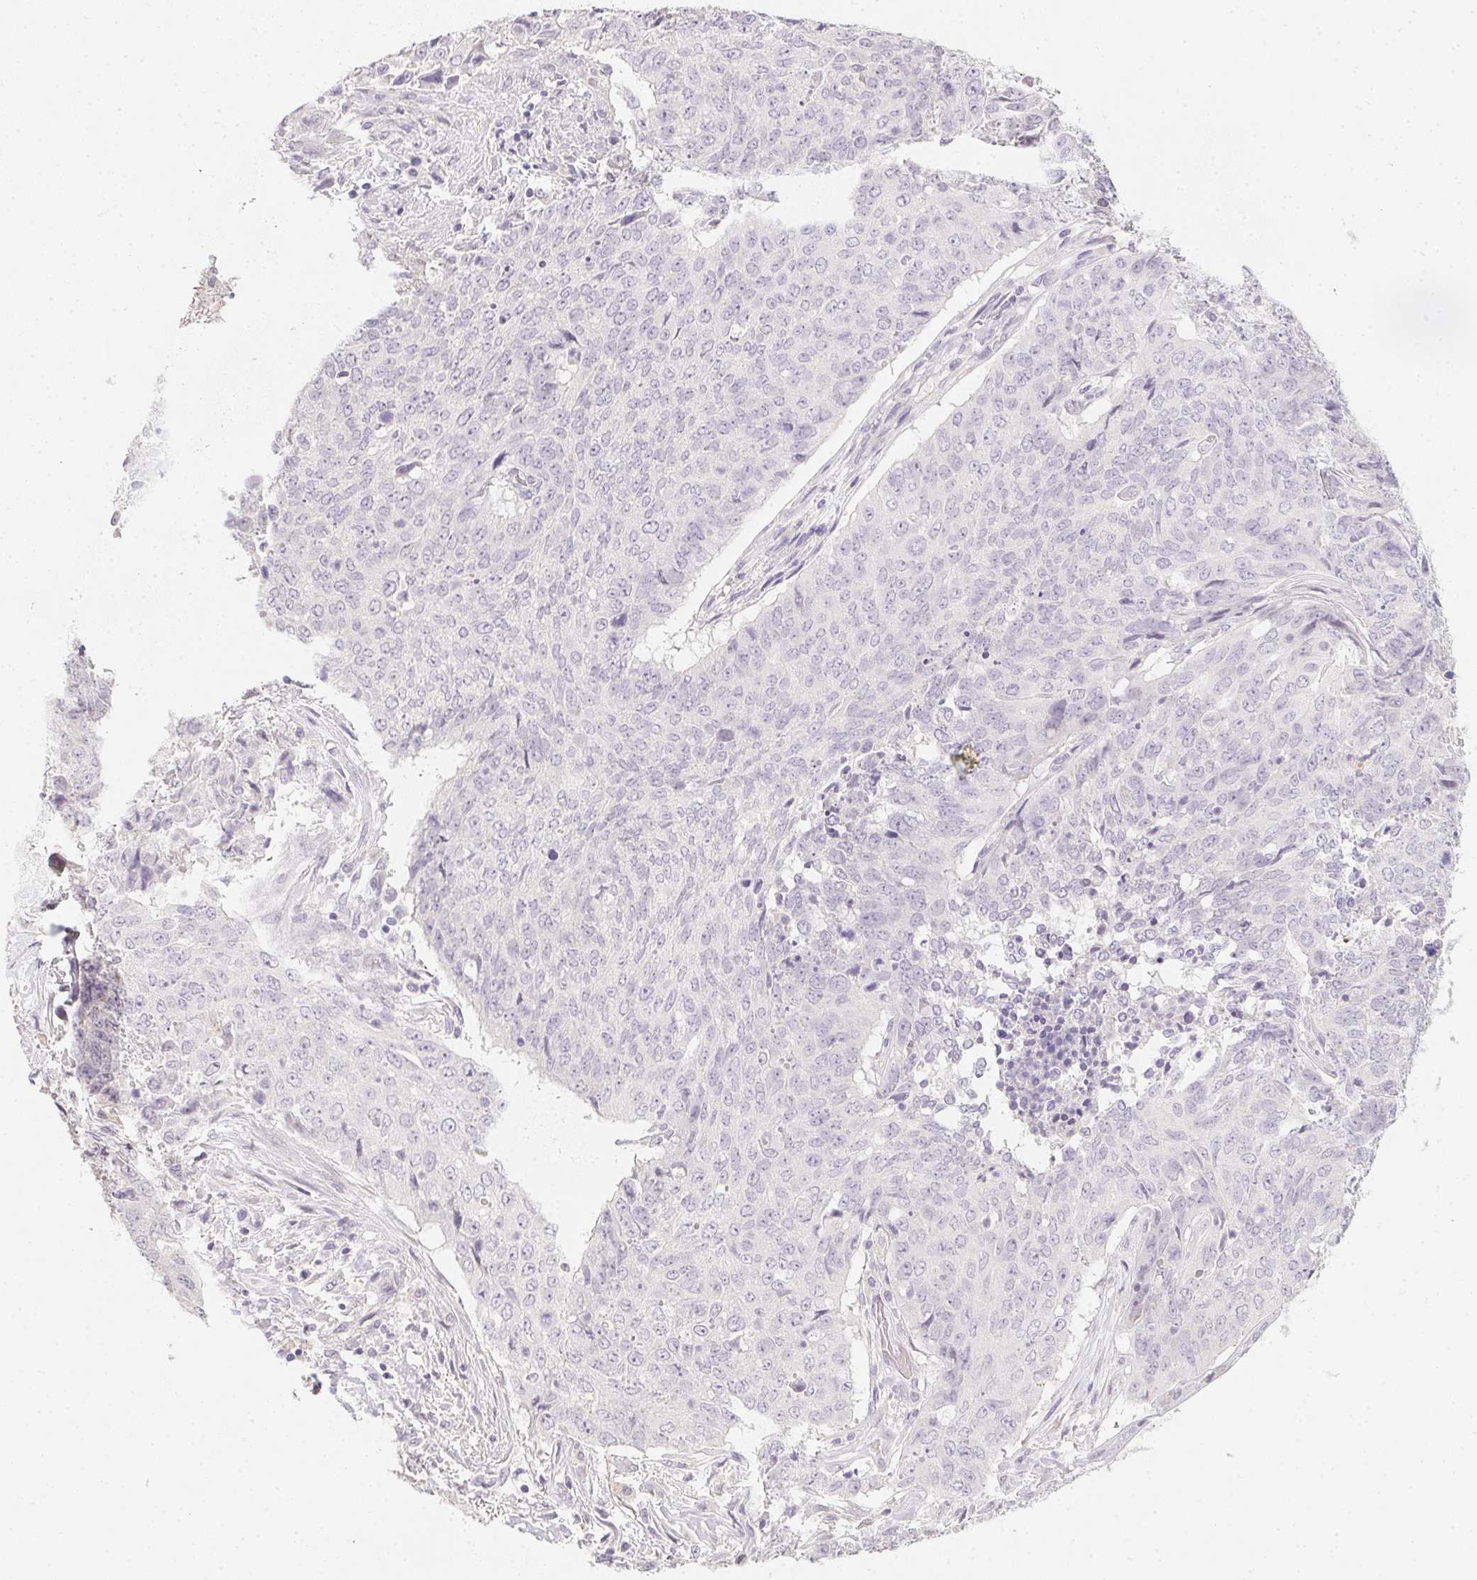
{"staining": {"intensity": "negative", "quantity": "none", "location": "none"}, "tissue": "lung cancer", "cell_type": "Tumor cells", "image_type": "cancer", "snomed": [{"axis": "morphology", "description": "Normal tissue, NOS"}, {"axis": "morphology", "description": "Squamous cell carcinoma, NOS"}, {"axis": "topography", "description": "Bronchus"}, {"axis": "topography", "description": "Lung"}], "caption": "Tumor cells are negative for brown protein staining in lung squamous cell carcinoma.", "gene": "ZBBX", "patient": {"sex": "male", "age": 64}}